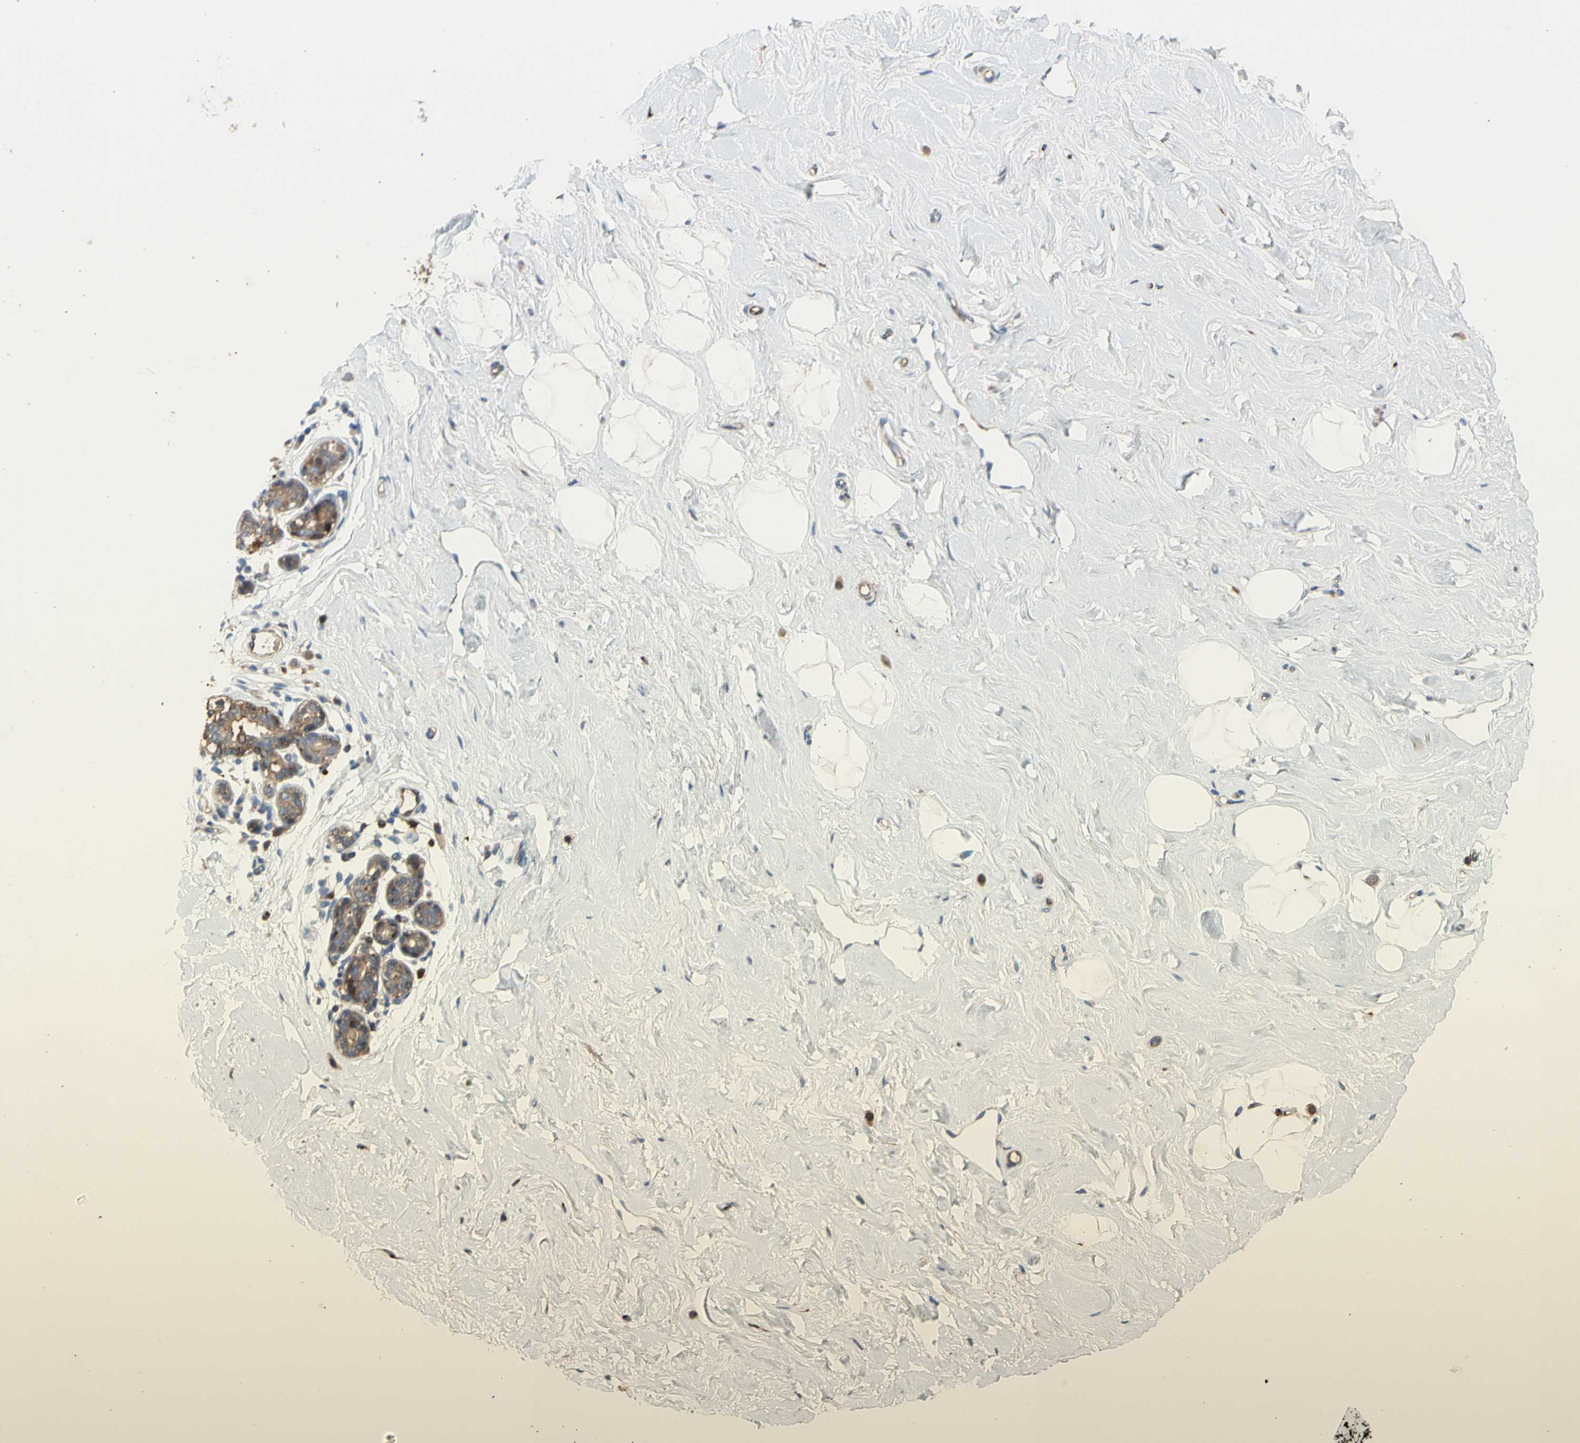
{"staining": {"intensity": "negative", "quantity": "none", "location": "none"}, "tissue": "breast", "cell_type": "Adipocytes", "image_type": "normal", "snomed": [{"axis": "morphology", "description": "Normal tissue, NOS"}, {"axis": "topography", "description": "Breast"}], "caption": "This micrograph is of benign breast stained with immunohistochemistry to label a protein in brown with the nuclei are counter-stained blue. There is no expression in adipocytes.", "gene": "GALNT5", "patient": {"sex": "female", "age": 23}}